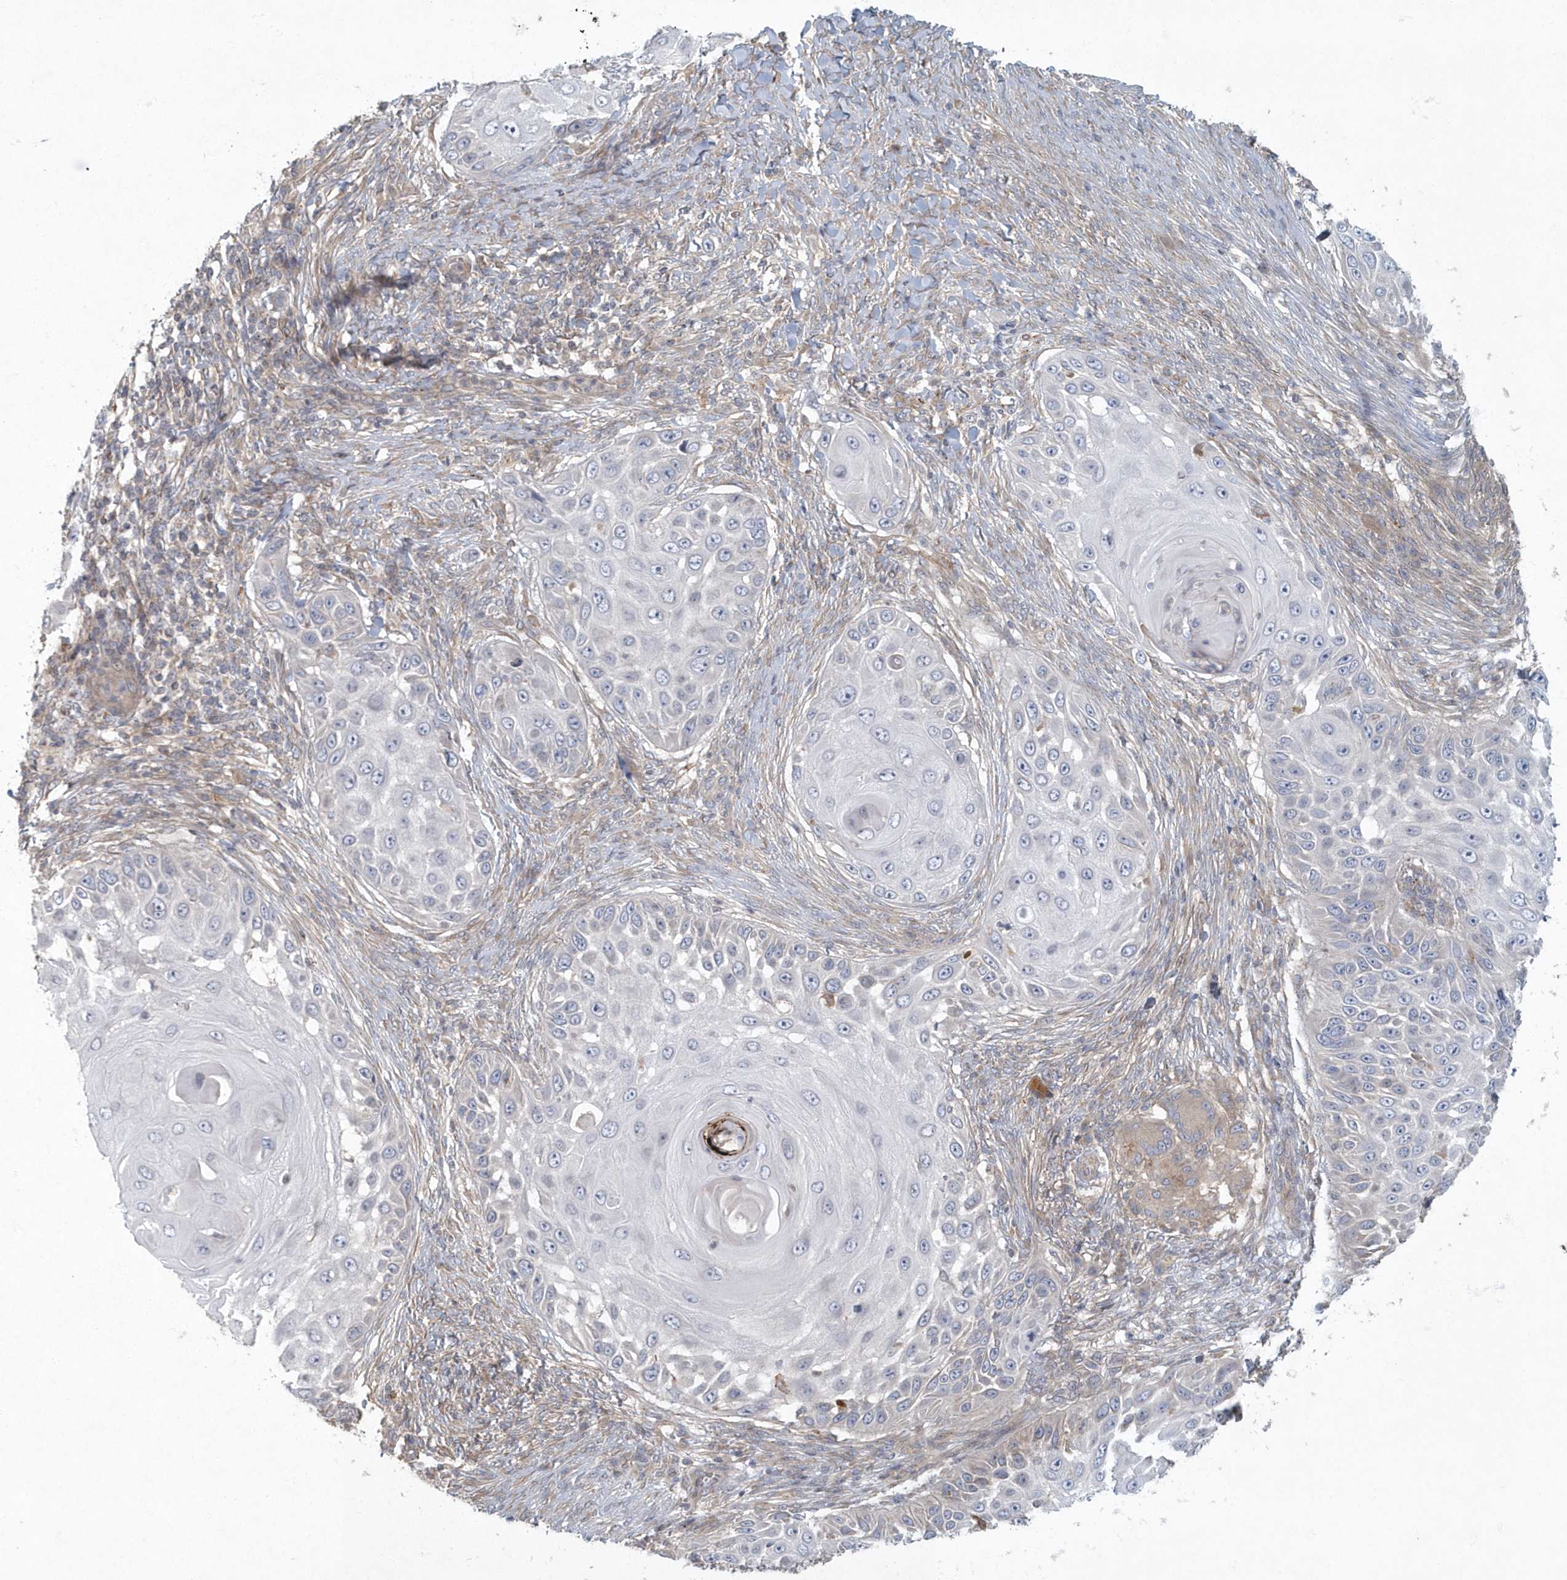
{"staining": {"intensity": "negative", "quantity": "none", "location": "none"}, "tissue": "skin cancer", "cell_type": "Tumor cells", "image_type": "cancer", "snomed": [{"axis": "morphology", "description": "Squamous cell carcinoma, NOS"}, {"axis": "topography", "description": "Skin"}], "caption": "High power microscopy image of an immunohistochemistry image of skin cancer, revealing no significant positivity in tumor cells.", "gene": "ARHGEF38", "patient": {"sex": "female", "age": 44}}